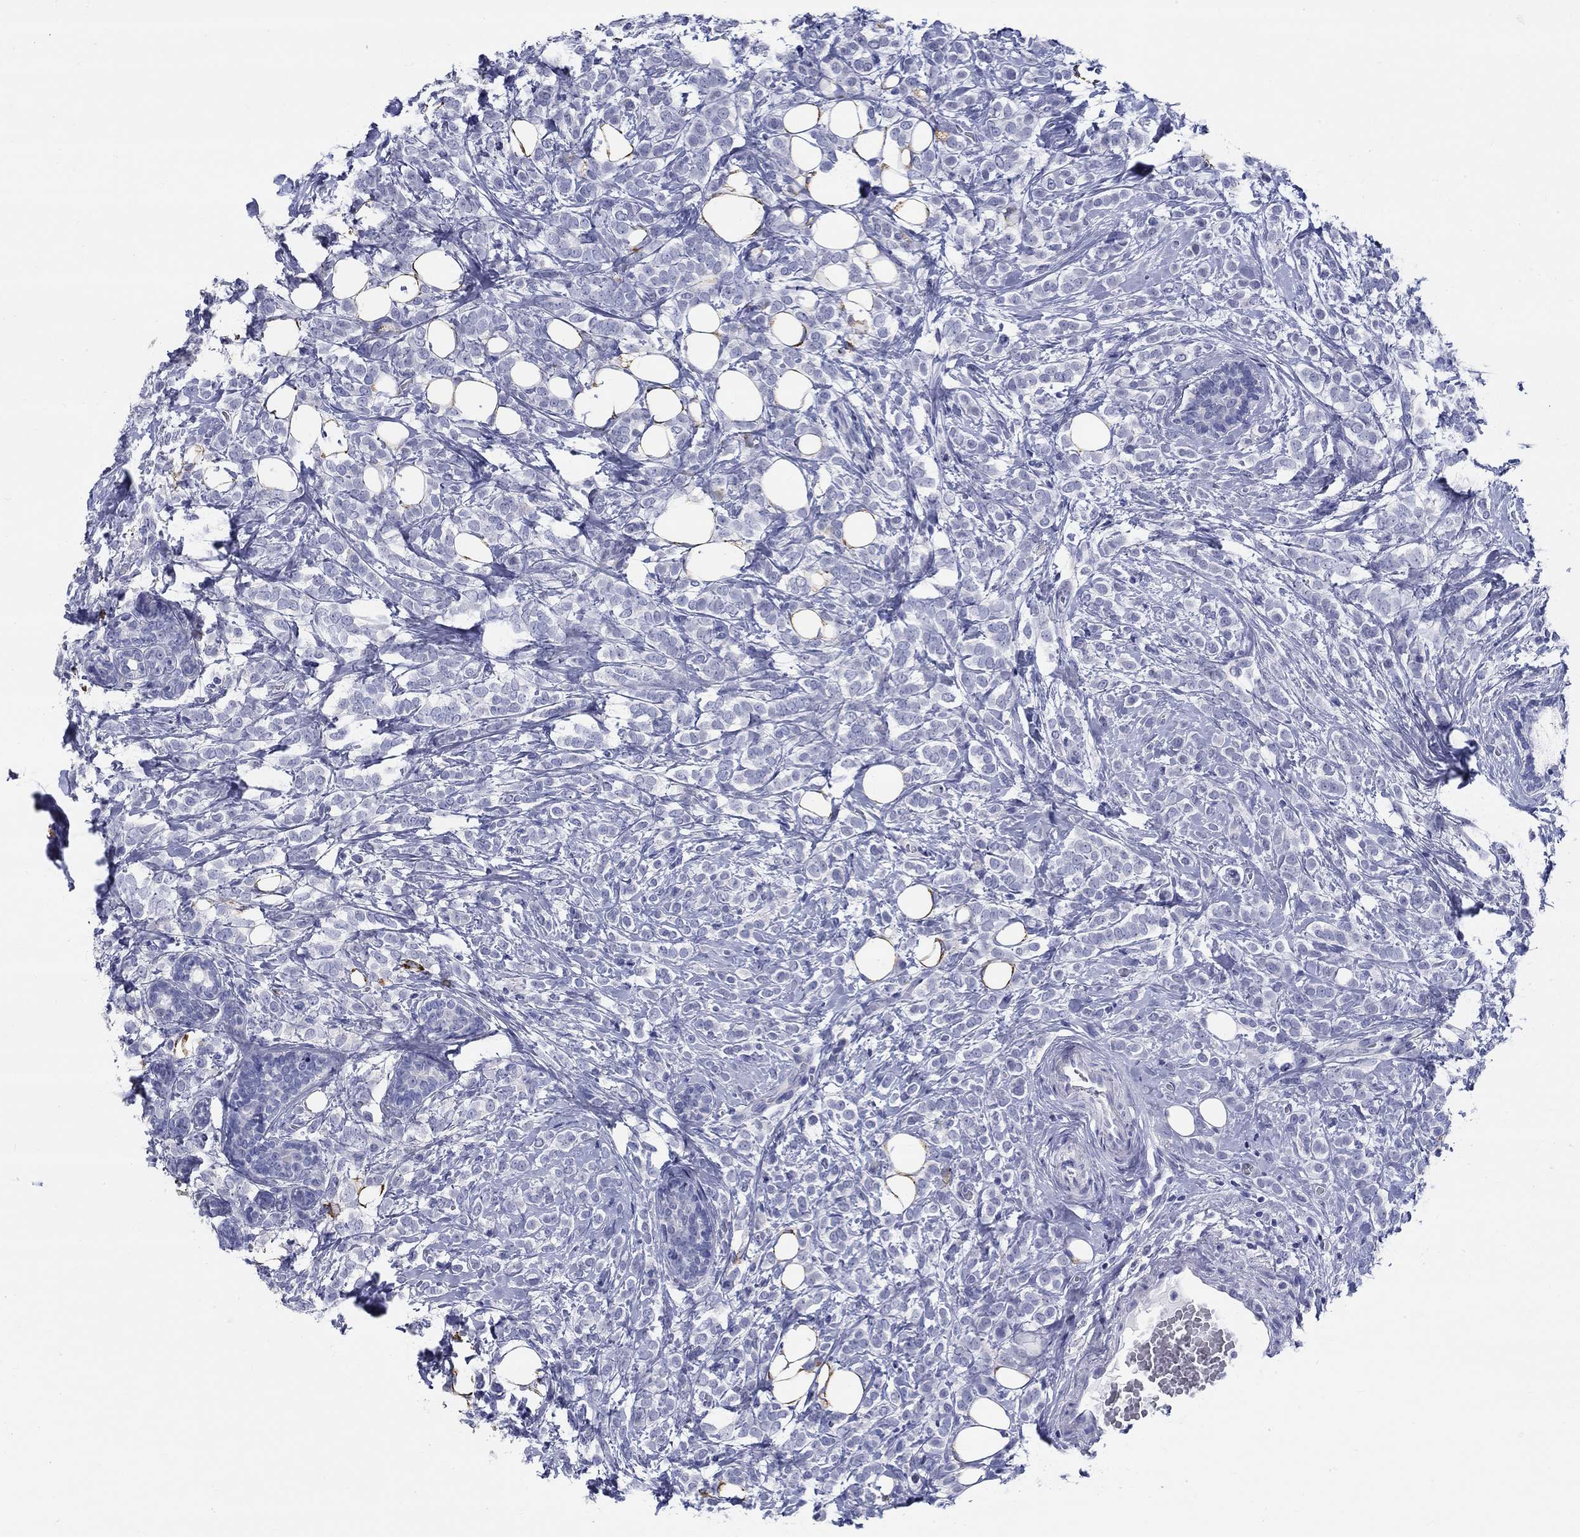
{"staining": {"intensity": "negative", "quantity": "none", "location": "none"}, "tissue": "breast cancer", "cell_type": "Tumor cells", "image_type": "cancer", "snomed": [{"axis": "morphology", "description": "Lobular carcinoma"}, {"axis": "topography", "description": "Breast"}], "caption": "Lobular carcinoma (breast) was stained to show a protein in brown. There is no significant expression in tumor cells.", "gene": "CRYGS", "patient": {"sex": "female", "age": 49}}